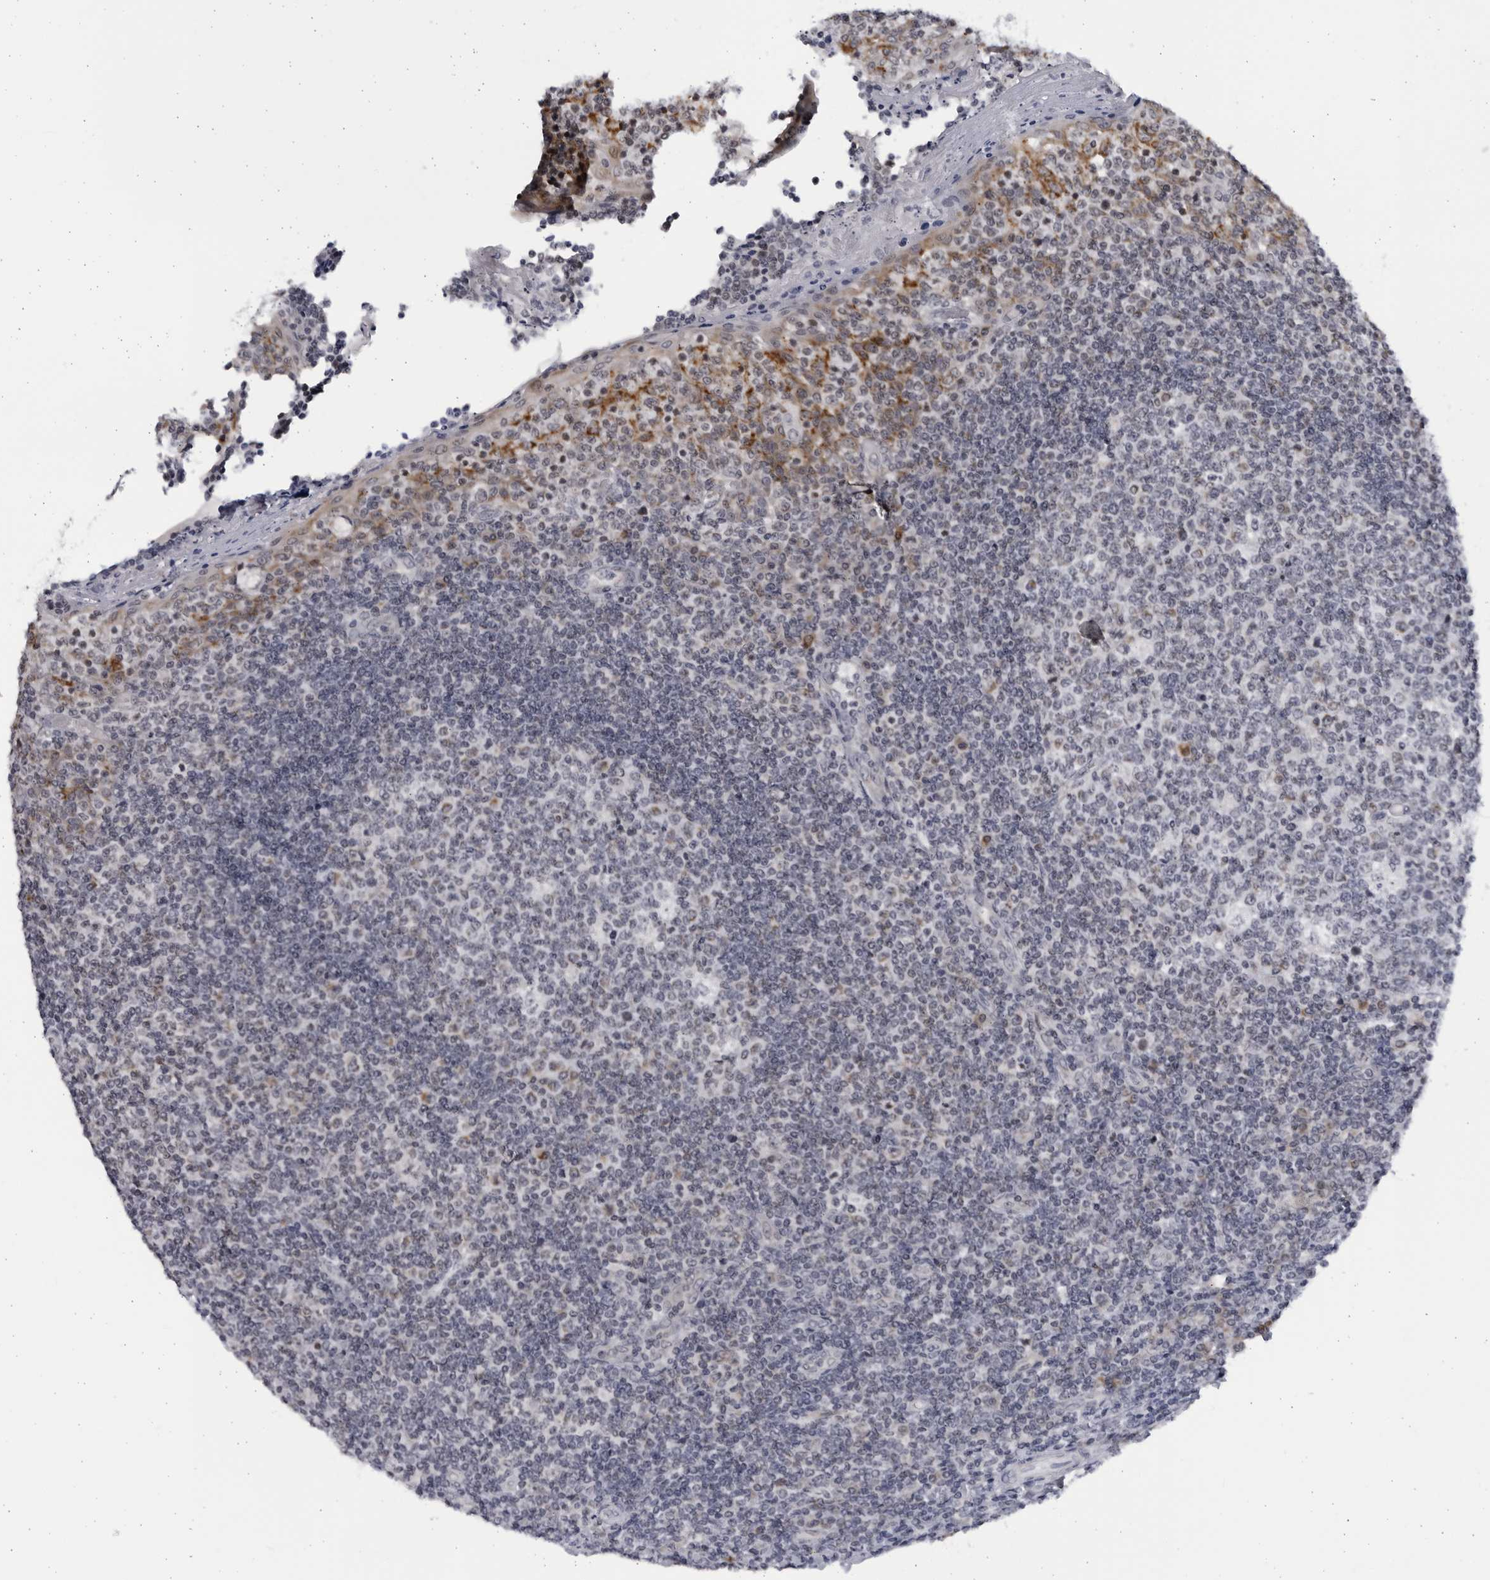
{"staining": {"intensity": "negative", "quantity": "none", "location": "none"}, "tissue": "tonsil", "cell_type": "Germinal center cells", "image_type": "normal", "snomed": [{"axis": "morphology", "description": "Normal tissue, NOS"}, {"axis": "topography", "description": "Tonsil"}], "caption": "Immunohistochemistry of unremarkable human tonsil displays no positivity in germinal center cells.", "gene": "SLC25A22", "patient": {"sex": "female", "age": 19}}